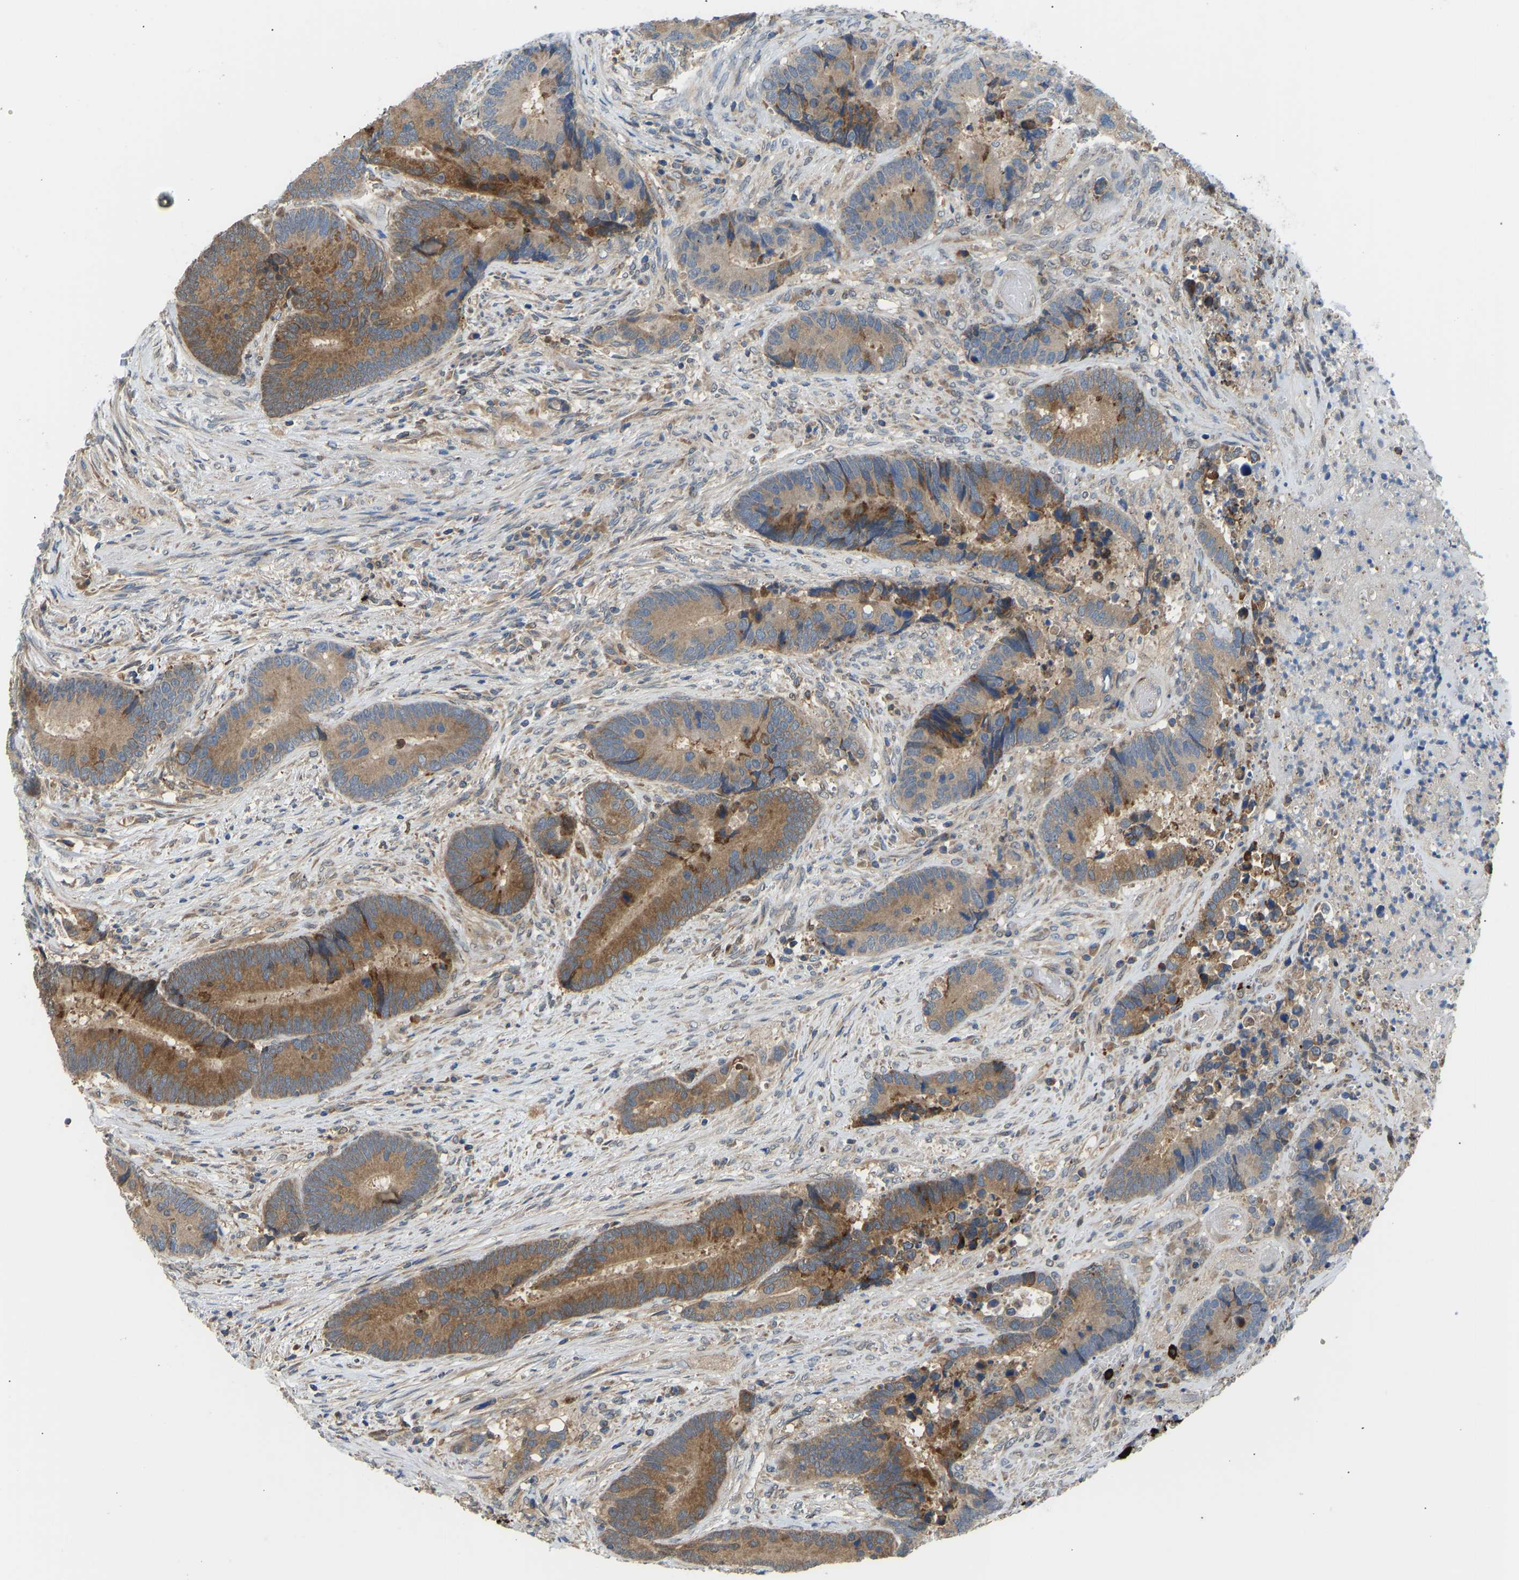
{"staining": {"intensity": "moderate", "quantity": ">75%", "location": "cytoplasmic/membranous"}, "tissue": "colorectal cancer", "cell_type": "Tumor cells", "image_type": "cancer", "snomed": [{"axis": "morphology", "description": "Adenocarcinoma, NOS"}, {"axis": "topography", "description": "Rectum"}], "caption": "Colorectal cancer (adenocarcinoma) was stained to show a protein in brown. There is medium levels of moderate cytoplasmic/membranous positivity in about >75% of tumor cells. (IHC, brightfield microscopy, high magnification).", "gene": "RBP1", "patient": {"sex": "female", "age": 89}}